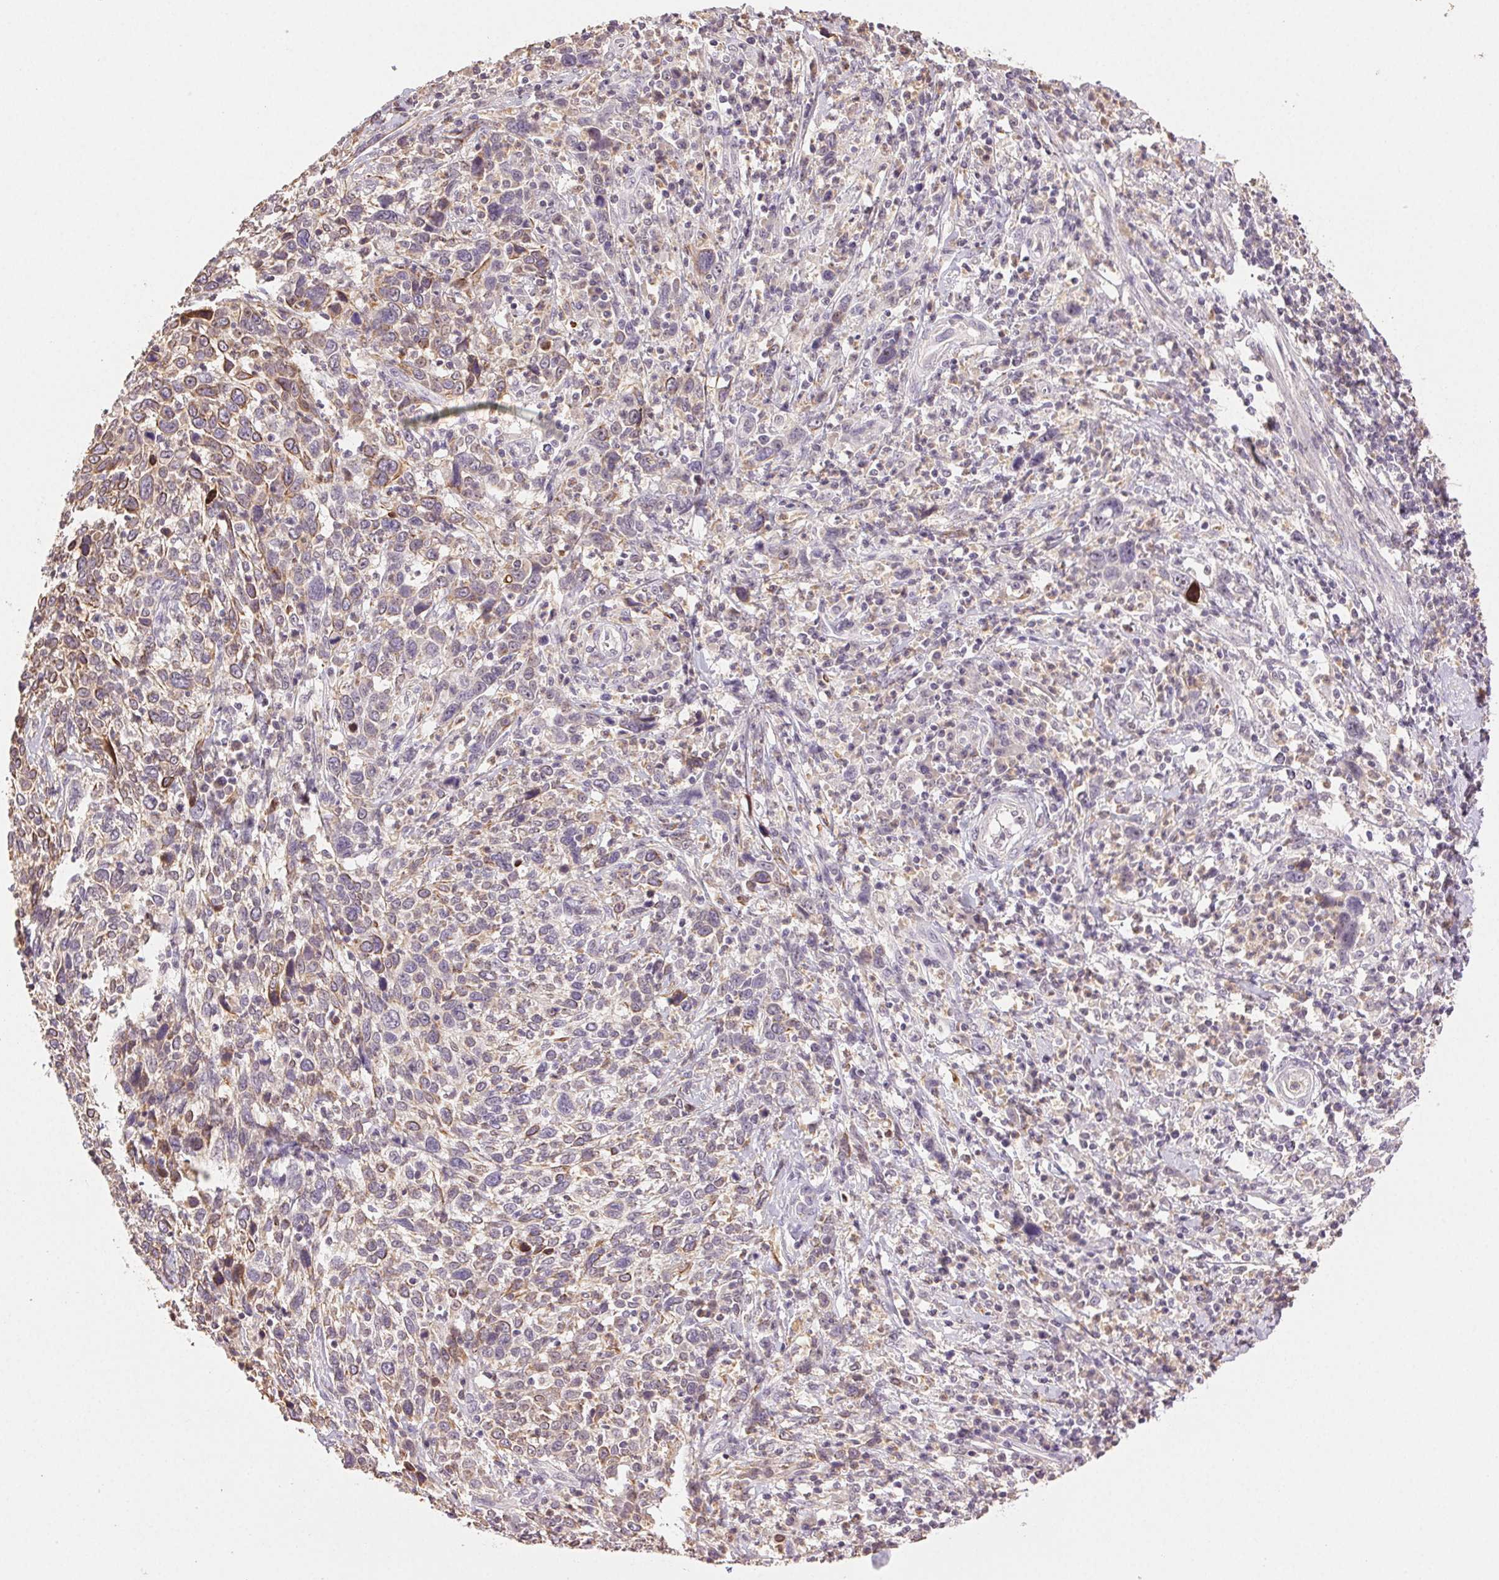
{"staining": {"intensity": "weak", "quantity": "<25%", "location": "cytoplasmic/membranous"}, "tissue": "cervical cancer", "cell_type": "Tumor cells", "image_type": "cancer", "snomed": [{"axis": "morphology", "description": "Squamous cell carcinoma, NOS"}, {"axis": "topography", "description": "Cervix"}], "caption": "Tumor cells are negative for brown protein staining in cervical squamous cell carcinoma.", "gene": "TMEM253", "patient": {"sex": "female", "age": 46}}